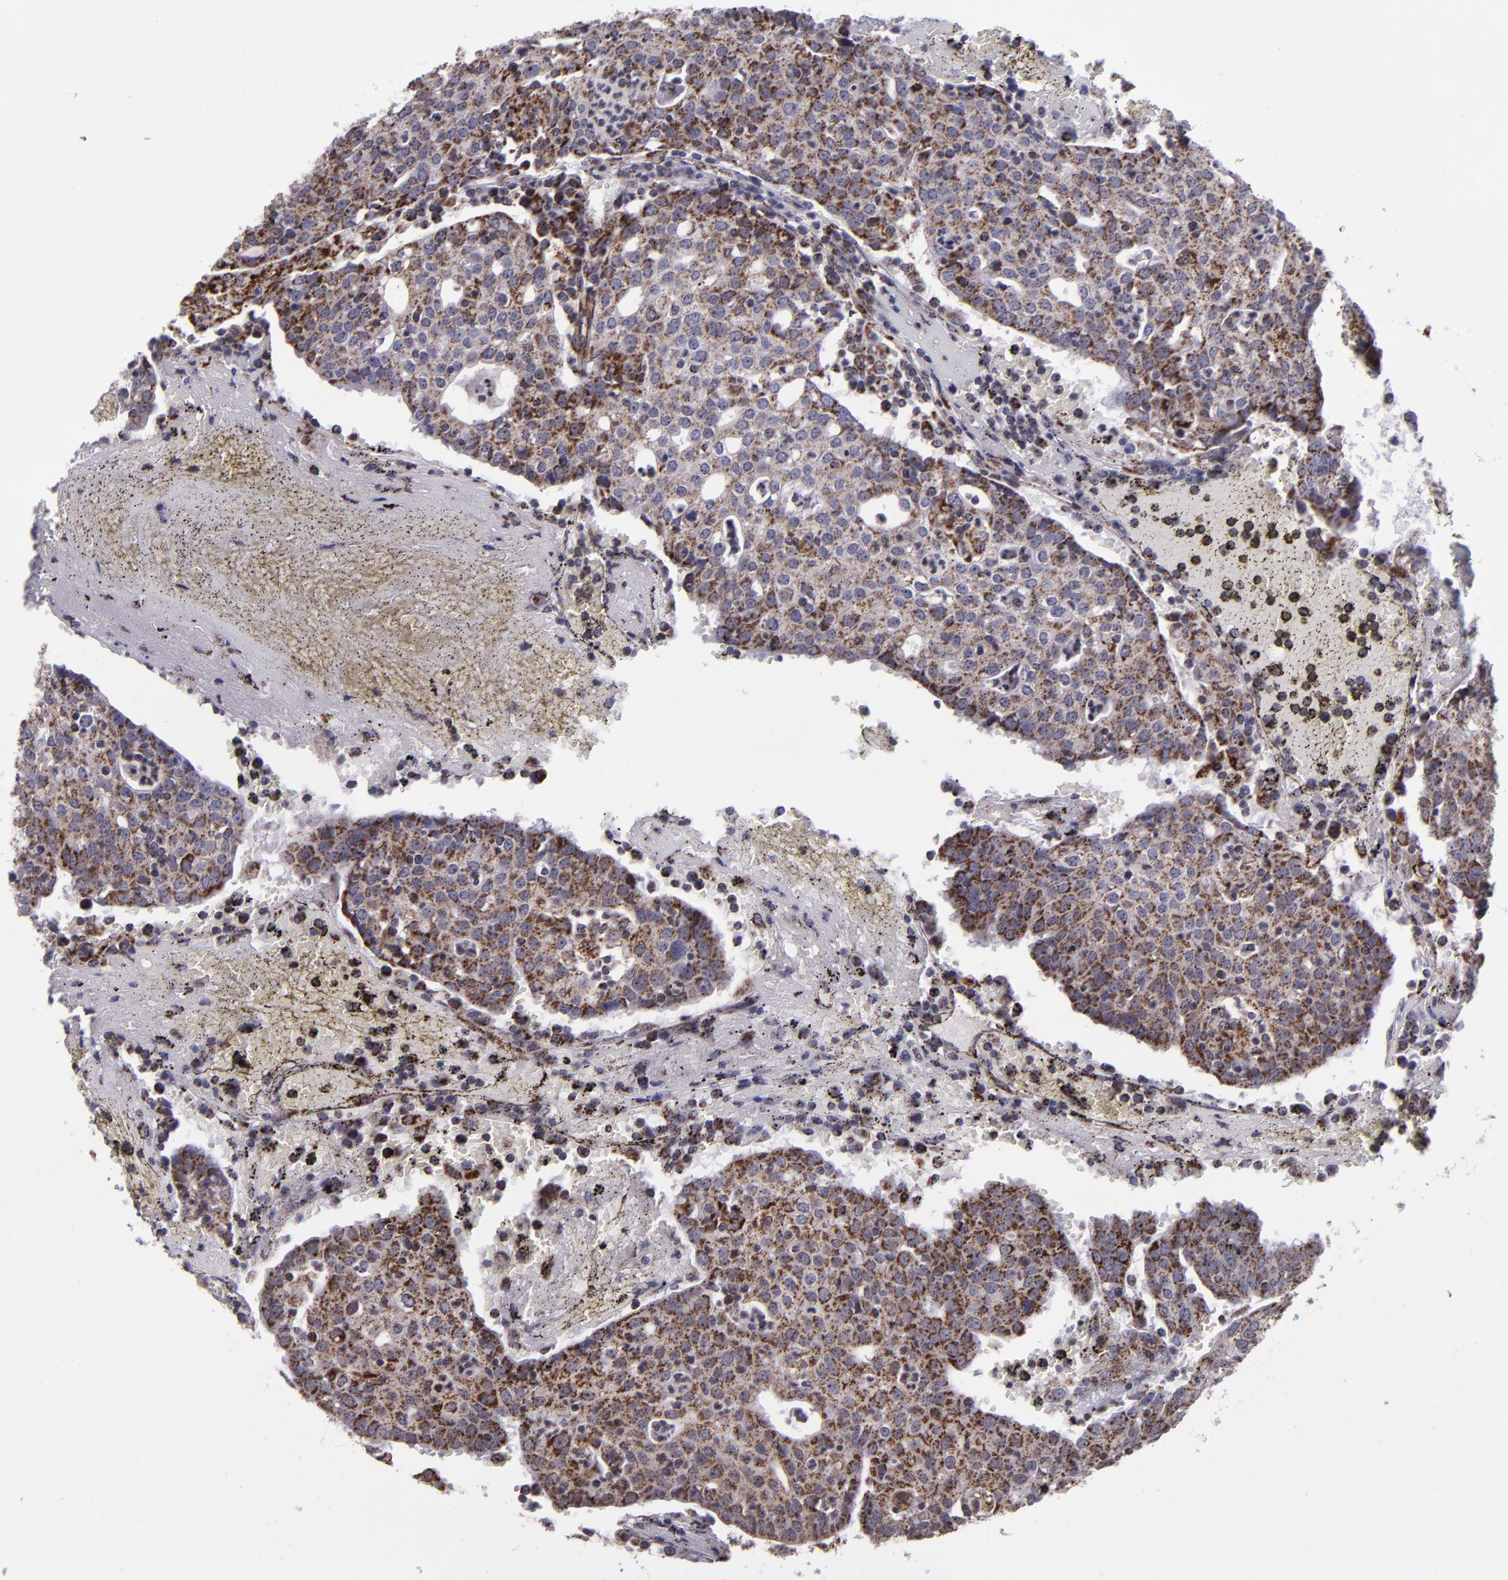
{"staining": {"intensity": "strong", "quantity": ">75%", "location": "cytoplasmic/membranous"}, "tissue": "head and neck cancer", "cell_type": "Tumor cells", "image_type": "cancer", "snomed": [{"axis": "morphology", "description": "Adenocarcinoma, NOS"}, {"axis": "topography", "description": "Salivary gland"}, {"axis": "topography", "description": "Head-Neck"}], "caption": "Immunohistochemistry histopathology image of head and neck cancer stained for a protein (brown), which exhibits high levels of strong cytoplasmic/membranous staining in approximately >75% of tumor cells.", "gene": "LONP1", "patient": {"sex": "female", "age": 65}}